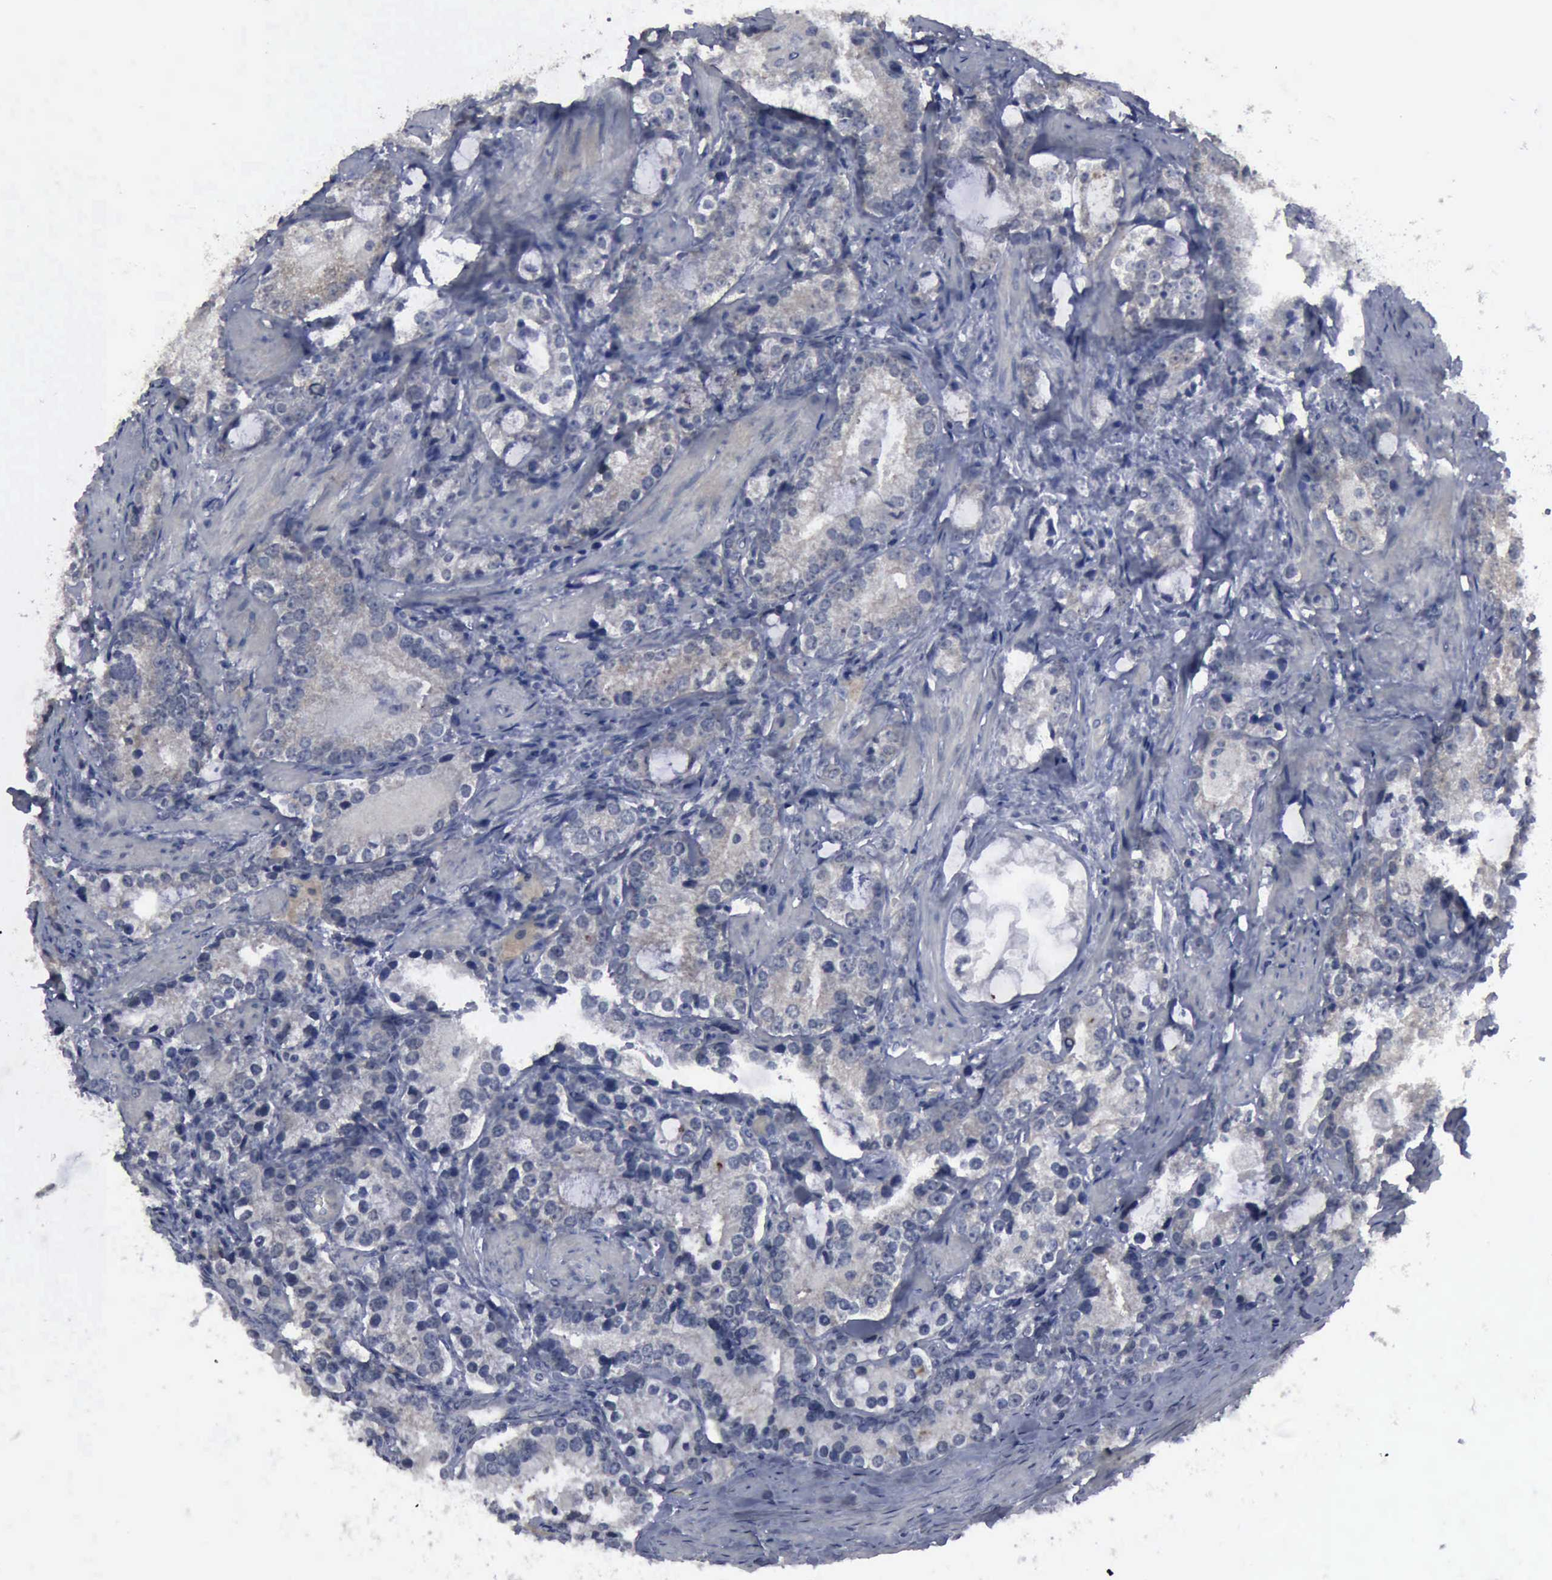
{"staining": {"intensity": "negative", "quantity": "none", "location": "none"}, "tissue": "prostate cancer", "cell_type": "Tumor cells", "image_type": "cancer", "snomed": [{"axis": "morphology", "description": "Adenocarcinoma, High grade"}, {"axis": "topography", "description": "Prostate"}], "caption": "Tumor cells are negative for brown protein staining in prostate cancer (high-grade adenocarcinoma).", "gene": "MYO18B", "patient": {"sex": "male", "age": 63}}